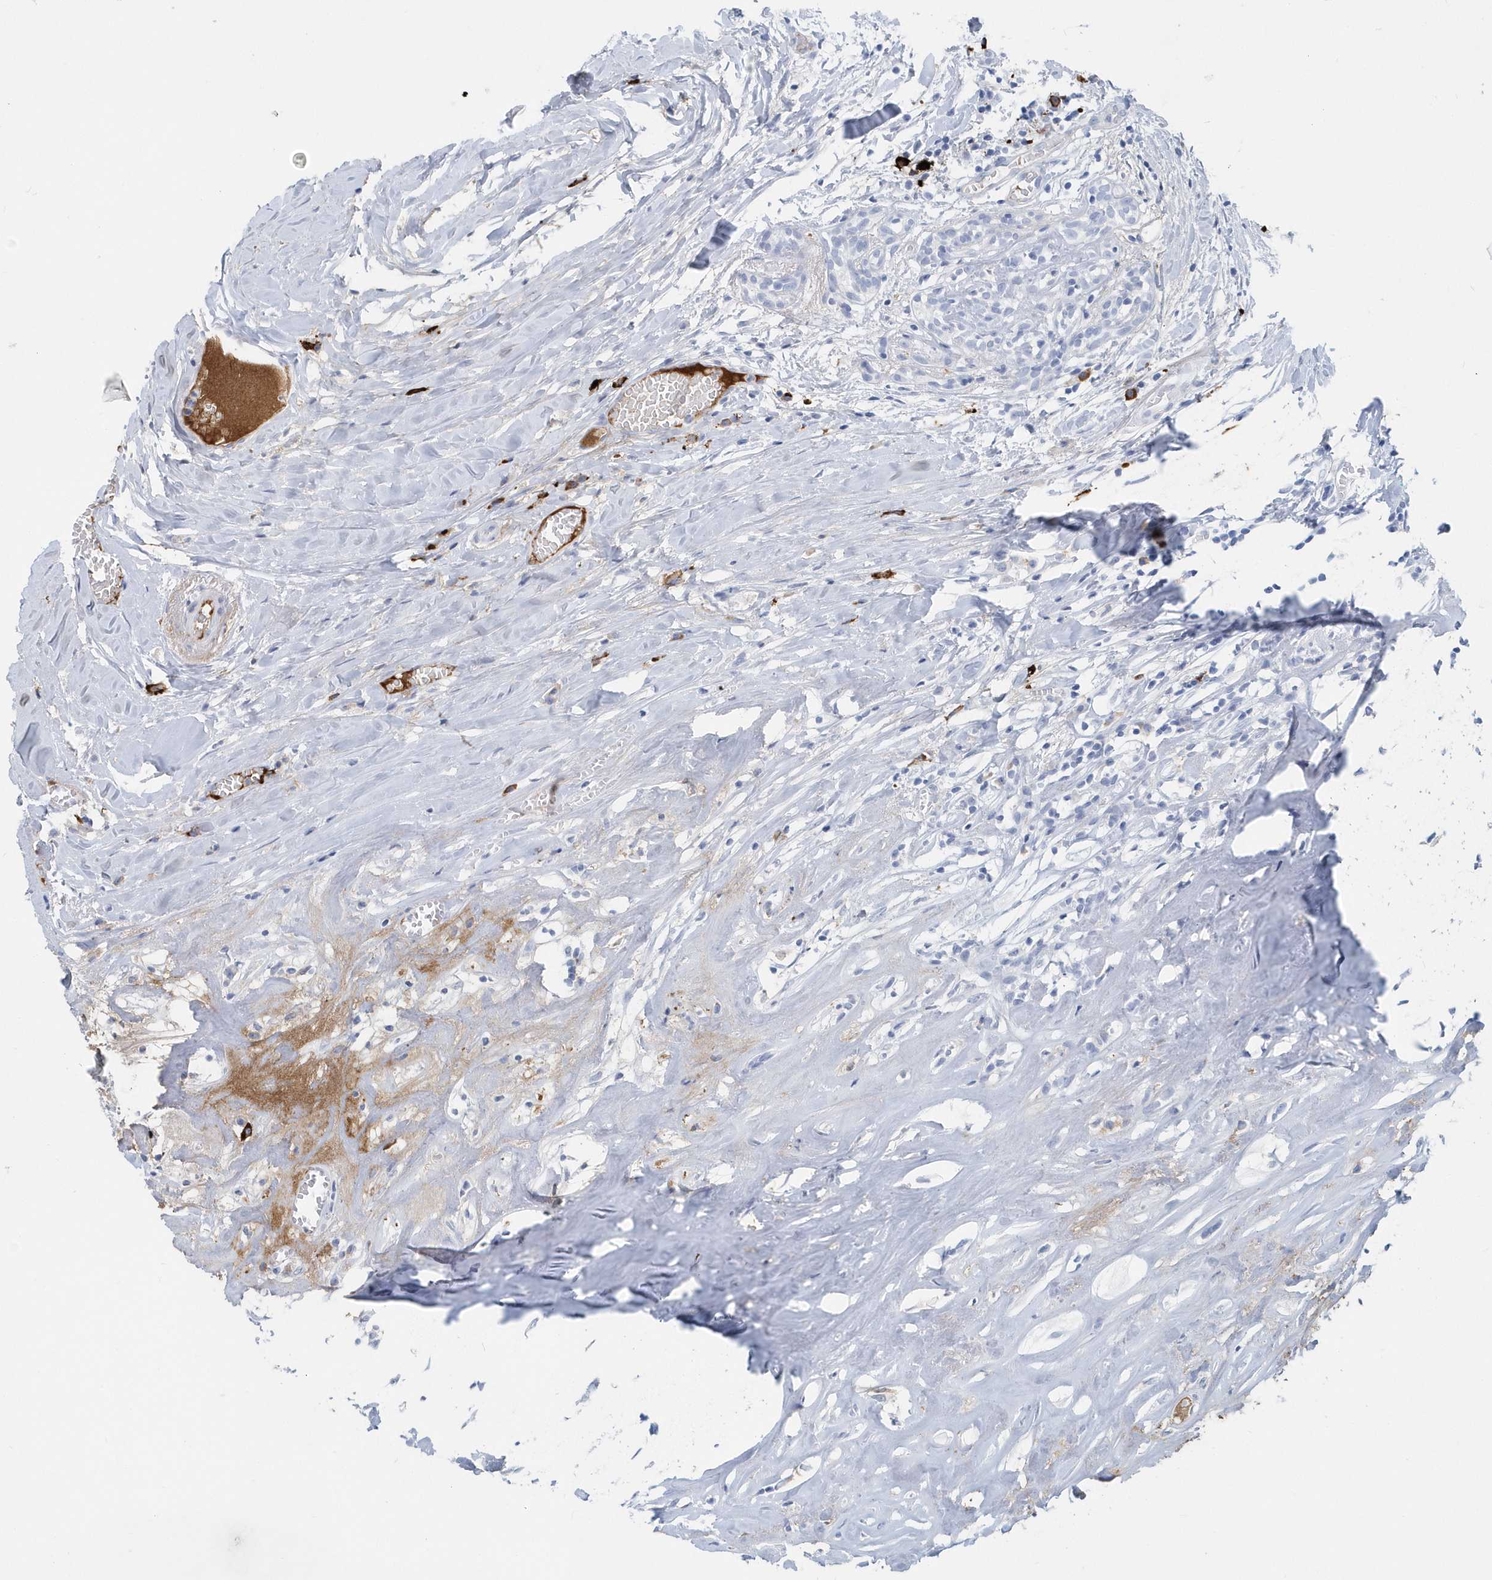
{"staining": {"intensity": "negative", "quantity": "none", "location": "none"}, "tissue": "head and neck cancer", "cell_type": "Tumor cells", "image_type": "cancer", "snomed": [{"axis": "morphology", "description": "Adenocarcinoma, NOS"}, {"axis": "topography", "description": "Salivary gland"}, {"axis": "topography", "description": "Head-Neck"}], "caption": "DAB (3,3'-diaminobenzidine) immunohistochemical staining of human head and neck adenocarcinoma exhibits no significant positivity in tumor cells.", "gene": "JCHAIN", "patient": {"sex": "female", "age": 65}}